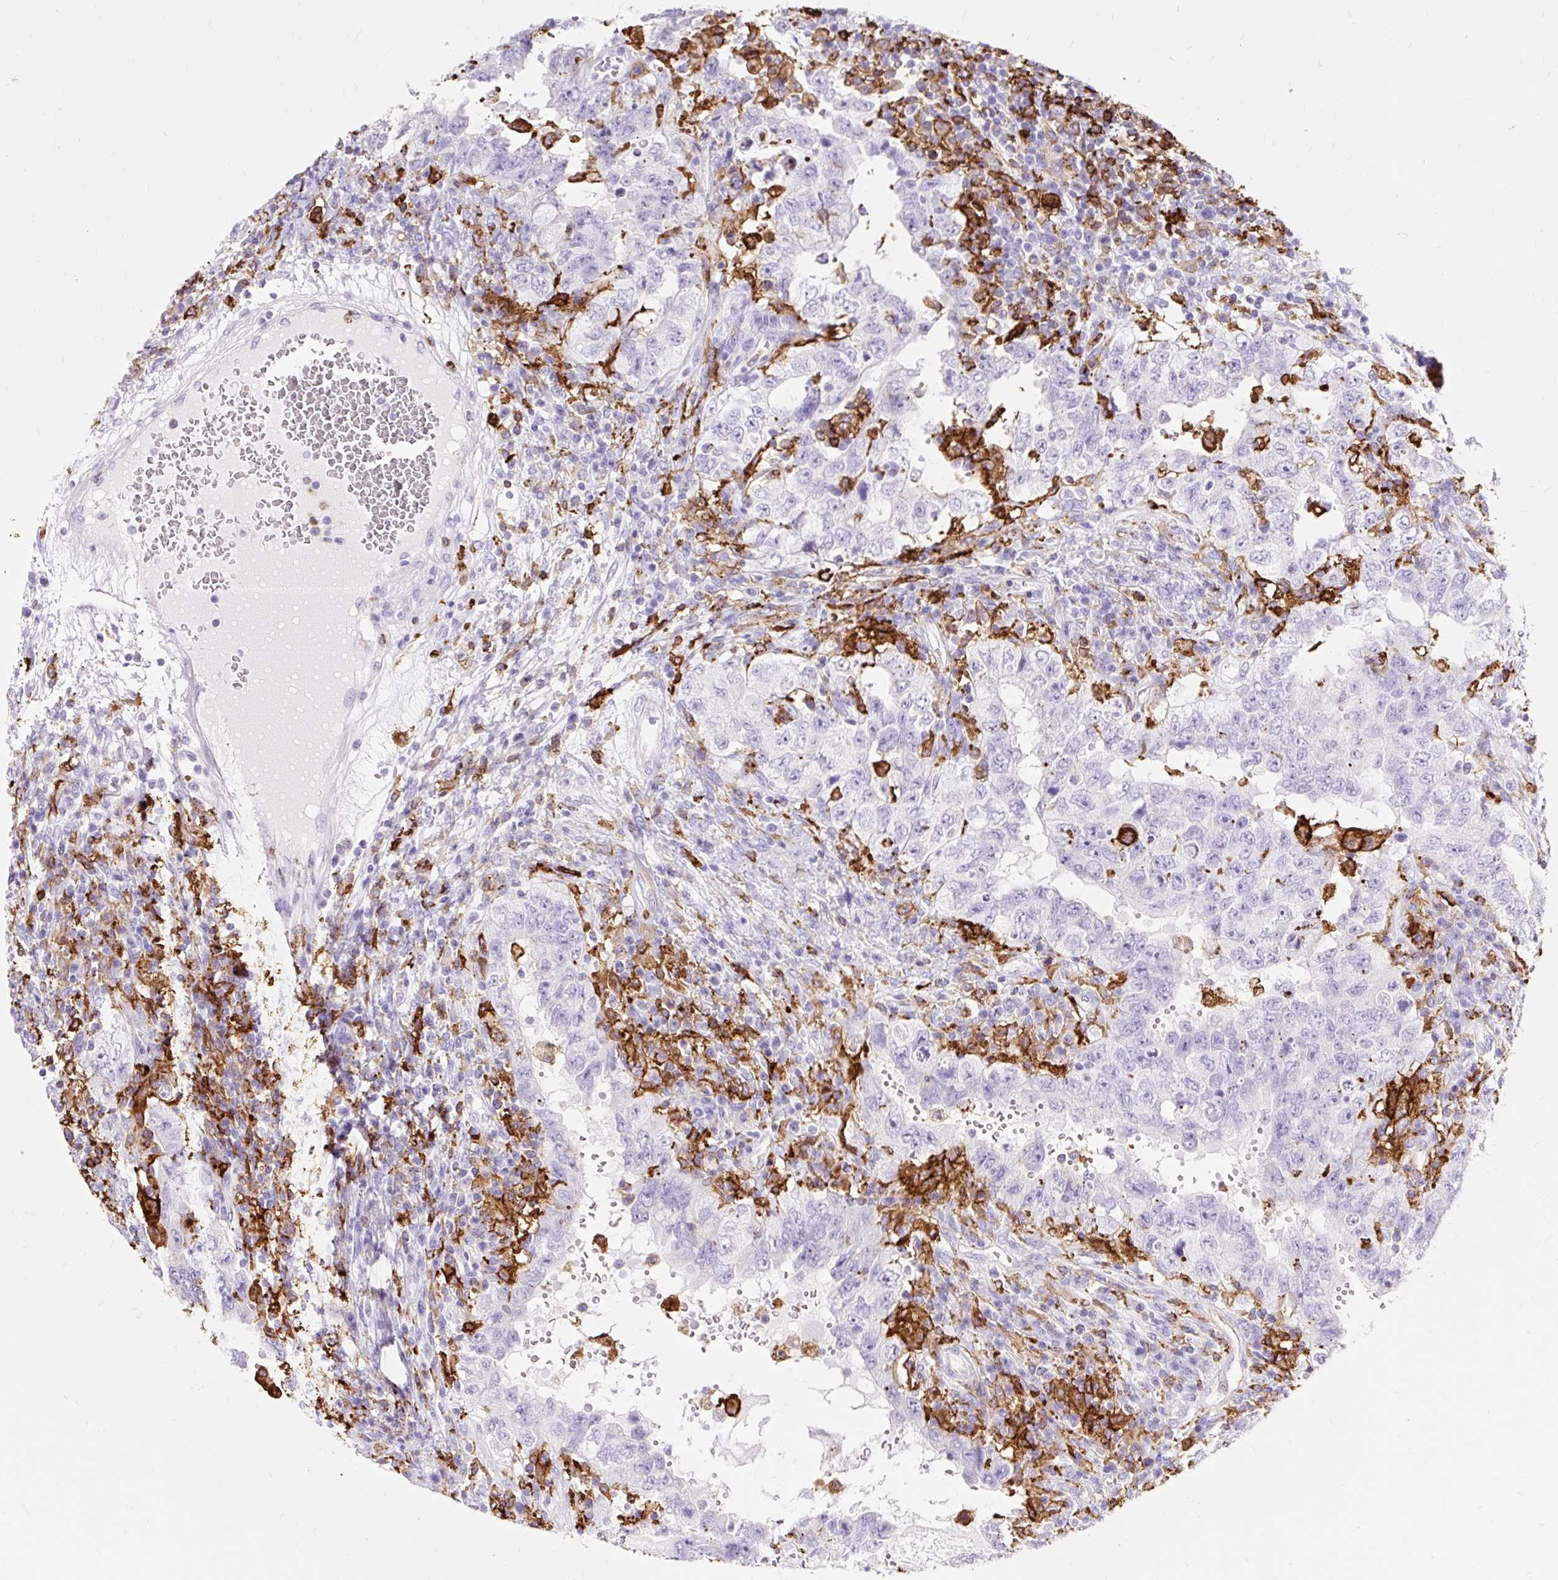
{"staining": {"intensity": "negative", "quantity": "none", "location": "none"}, "tissue": "testis cancer", "cell_type": "Tumor cells", "image_type": "cancer", "snomed": [{"axis": "morphology", "description": "Carcinoma, Embryonal, NOS"}, {"axis": "topography", "description": "Testis"}], "caption": "This is a micrograph of immunohistochemistry (IHC) staining of embryonal carcinoma (testis), which shows no expression in tumor cells. (DAB (3,3'-diaminobenzidine) IHC visualized using brightfield microscopy, high magnification).", "gene": "HLA-DRA", "patient": {"sex": "male", "age": 26}}